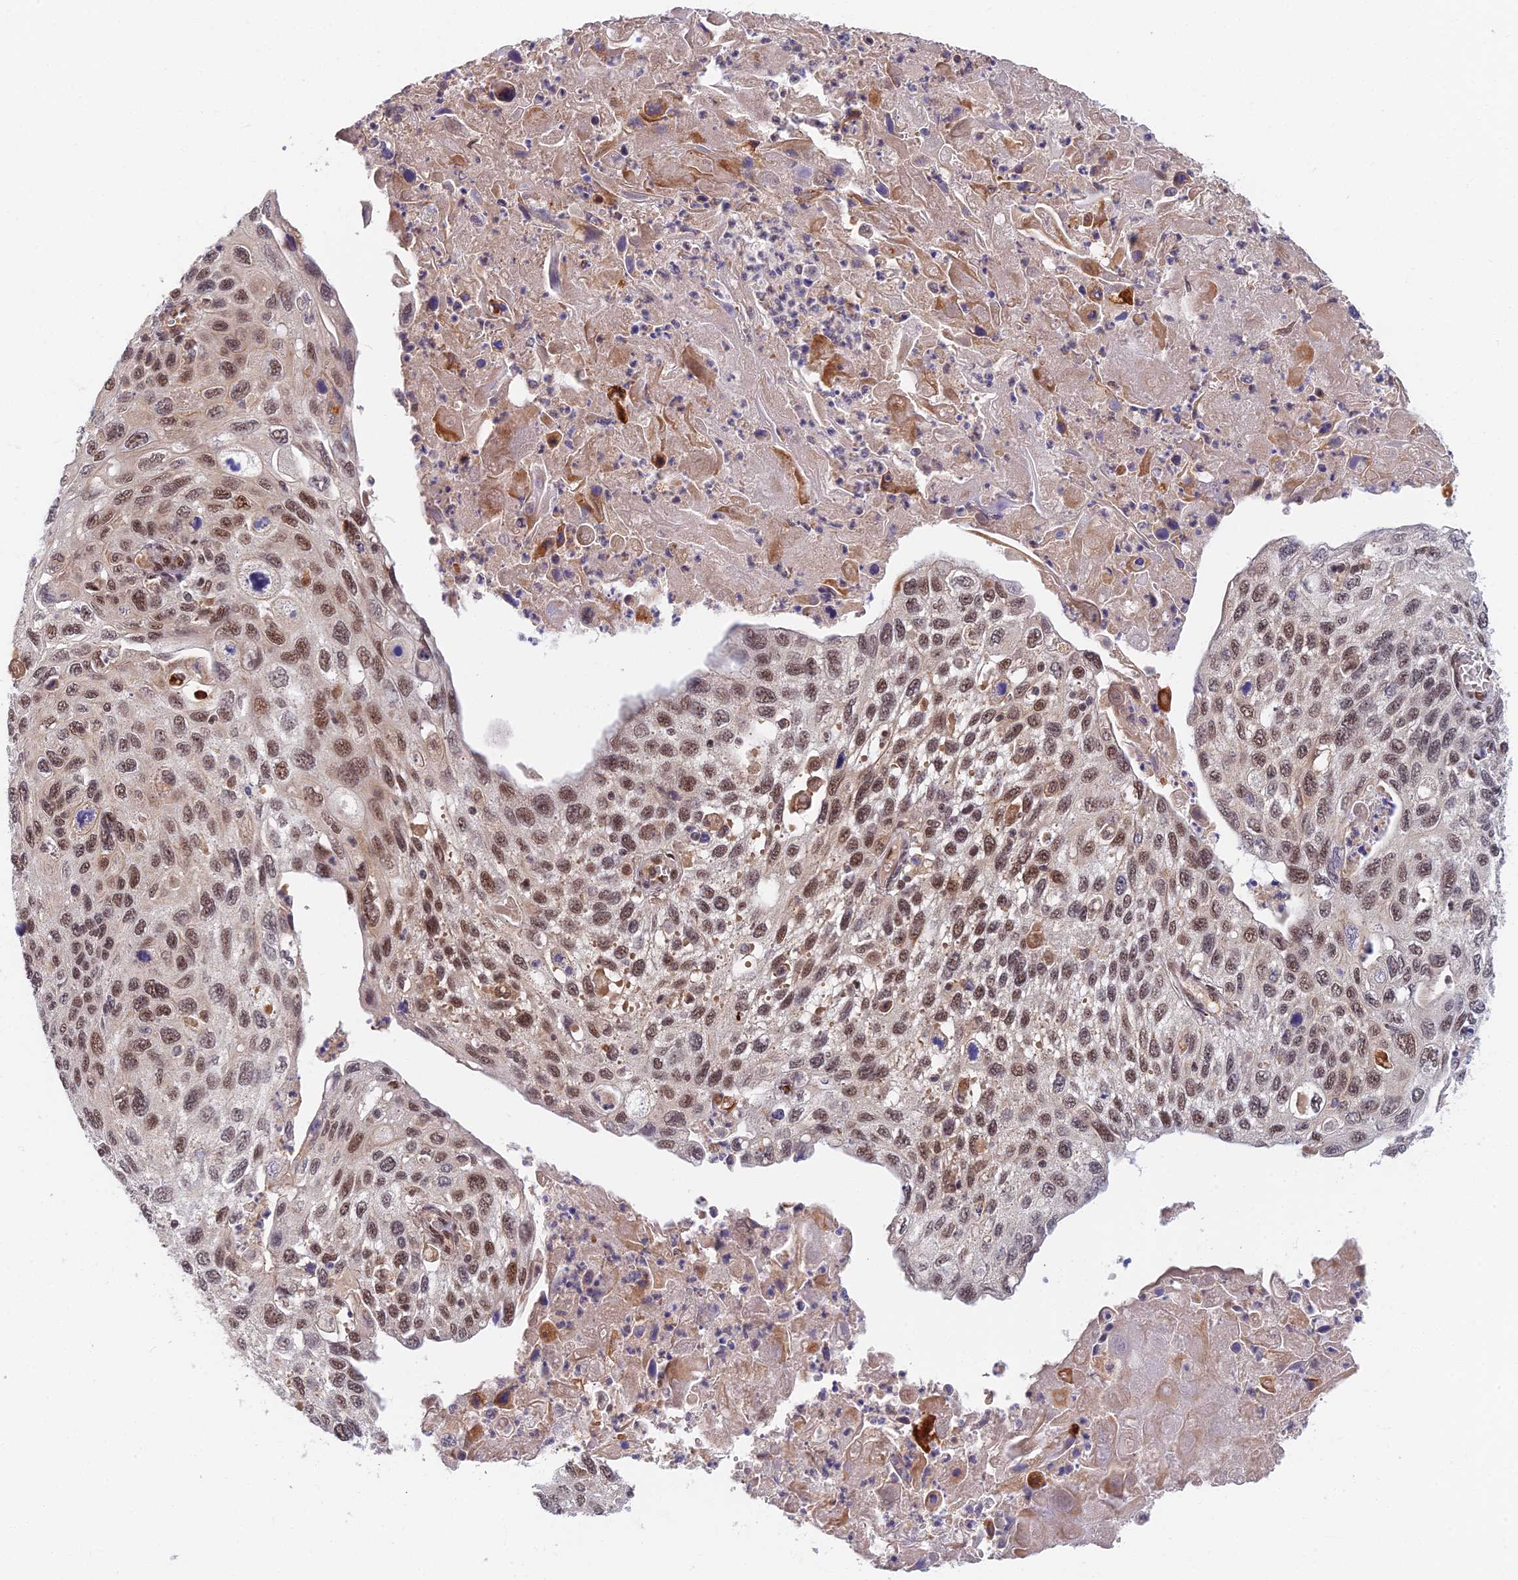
{"staining": {"intensity": "moderate", "quantity": ">75%", "location": "nuclear"}, "tissue": "cervical cancer", "cell_type": "Tumor cells", "image_type": "cancer", "snomed": [{"axis": "morphology", "description": "Squamous cell carcinoma, NOS"}, {"axis": "topography", "description": "Cervix"}], "caption": "Moderate nuclear protein positivity is seen in about >75% of tumor cells in cervical squamous cell carcinoma.", "gene": "TCEA2", "patient": {"sex": "female", "age": 70}}